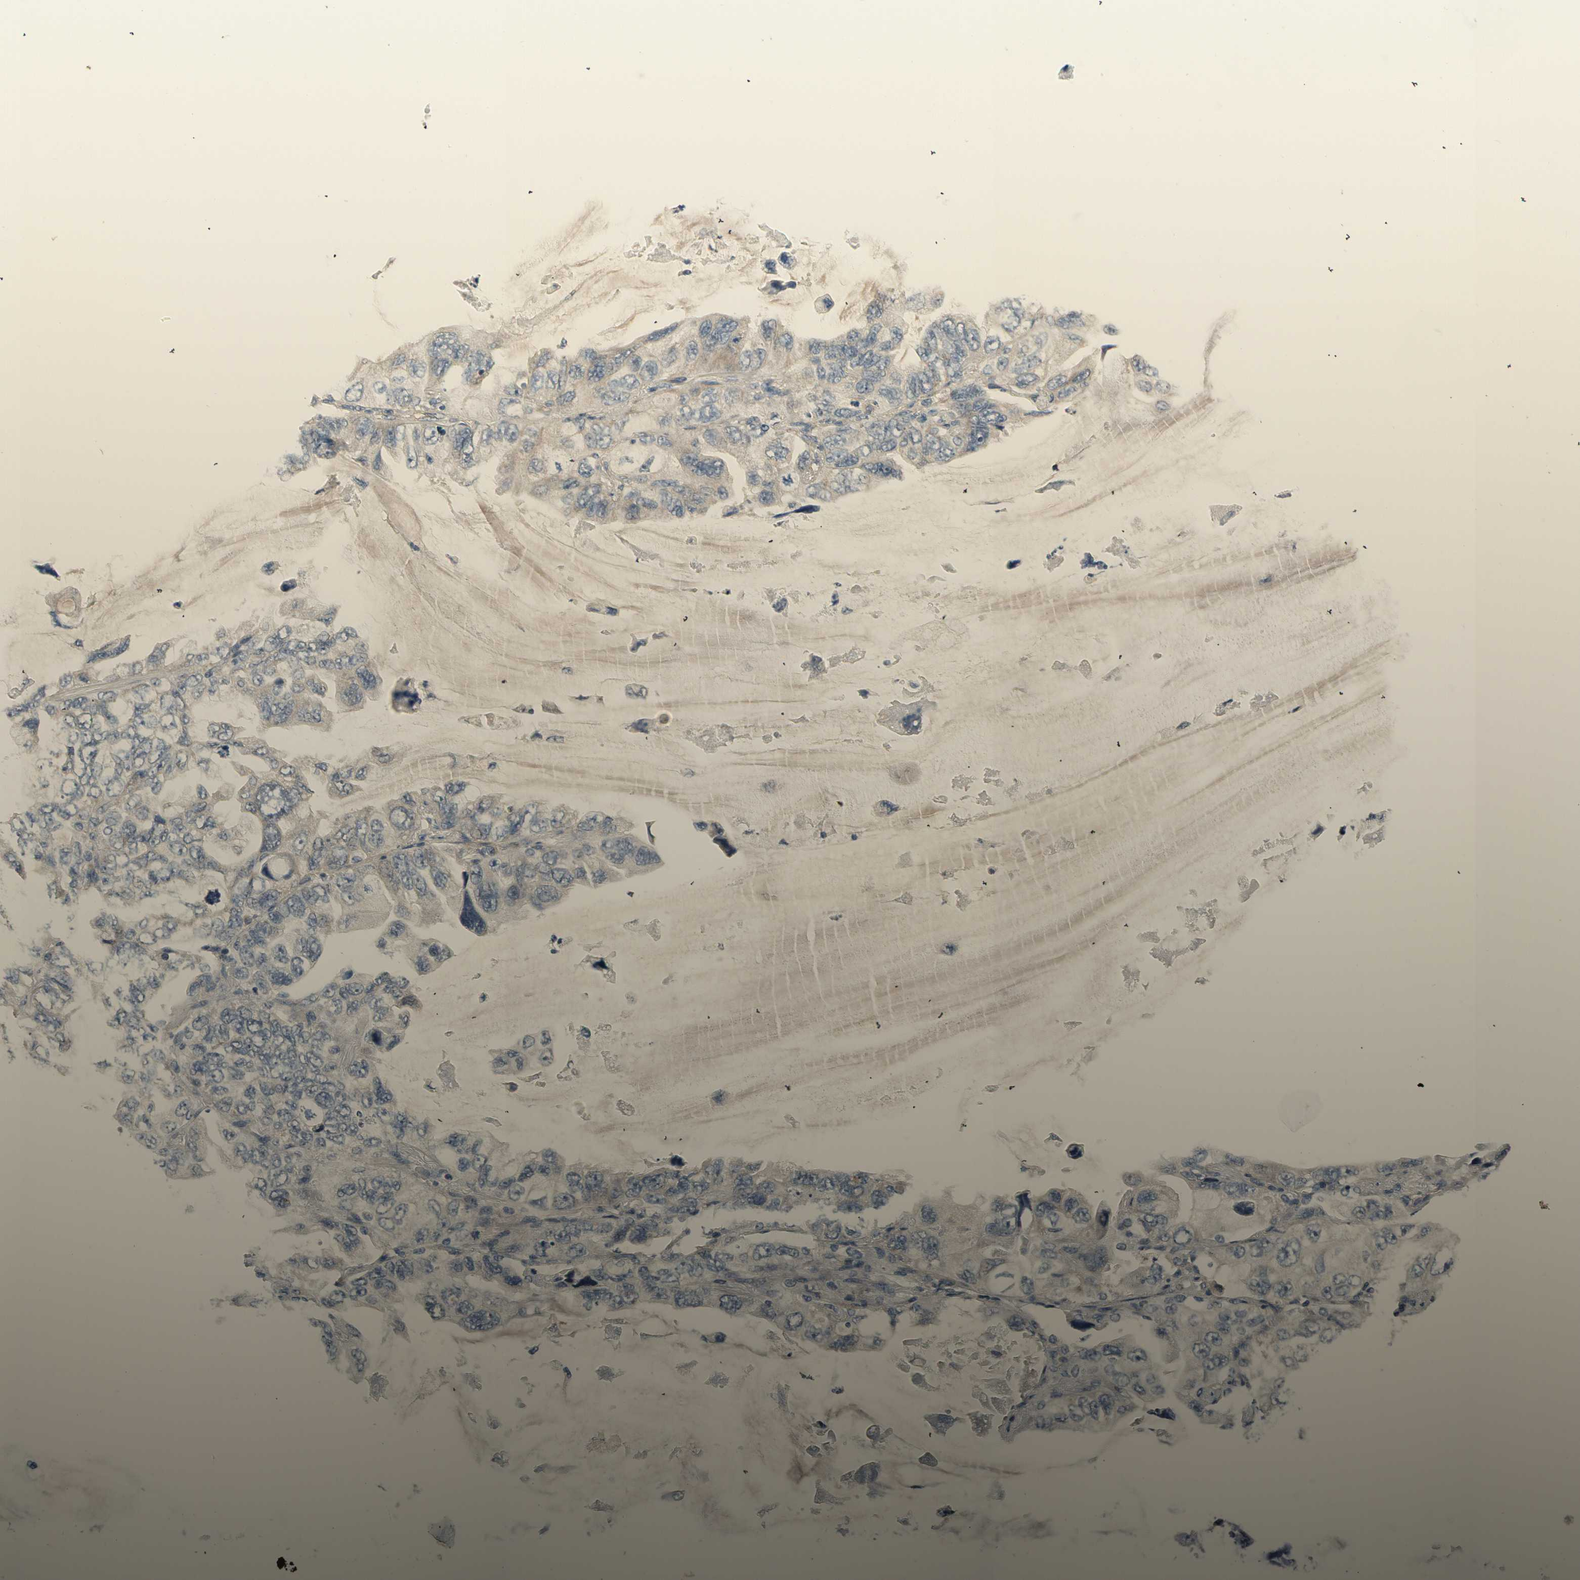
{"staining": {"intensity": "negative", "quantity": "none", "location": "none"}, "tissue": "lung cancer", "cell_type": "Tumor cells", "image_type": "cancer", "snomed": [{"axis": "morphology", "description": "Squamous cell carcinoma, NOS"}, {"axis": "topography", "description": "Lung"}], "caption": "Photomicrograph shows no protein positivity in tumor cells of lung cancer tissue.", "gene": "SIGLEC5", "patient": {"sex": "female", "age": 73}}